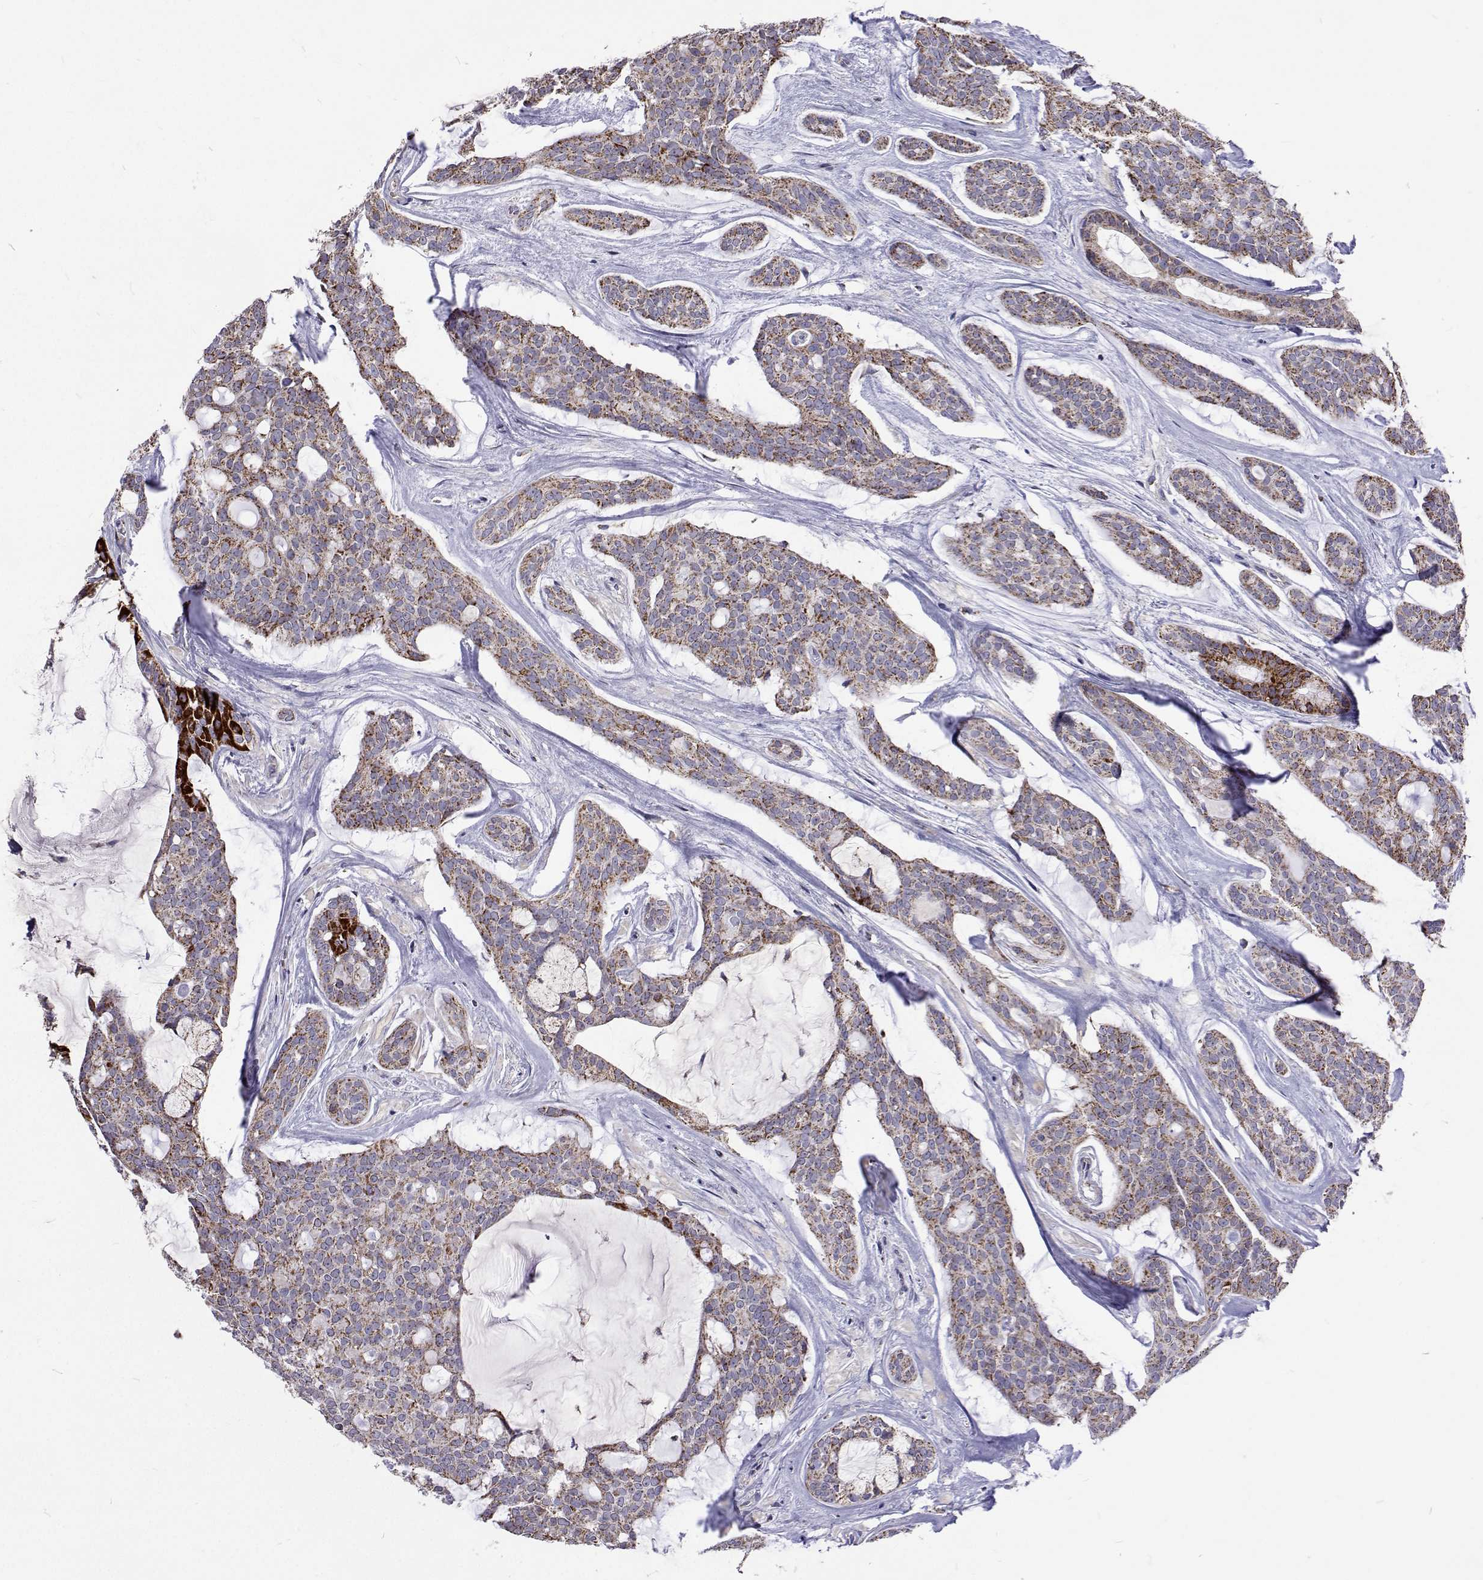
{"staining": {"intensity": "moderate", "quantity": "25%-75%", "location": "cytoplasmic/membranous"}, "tissue": "head and neck cancer", "cell_type": "Tumor cells", "image_type": "cancer", "snomed": [{"axis": "morphology", "description": "Adenocarcinoma, NOS"}, {"axis": "topography", "description": "Head-Neck"}], "caption": "A medium amount of moderate cytoplasmic/membranous positivity is appreciated in approximately 25%-75% of tumor cells in adenocarcinoma (head and neck) tissue. (DAB (3,3'-diaminobenzidine) IHC with brightfield microscopy, high magnification).", "gene": "MCCC2", "patient": {"sex": "male", "age": 66}}